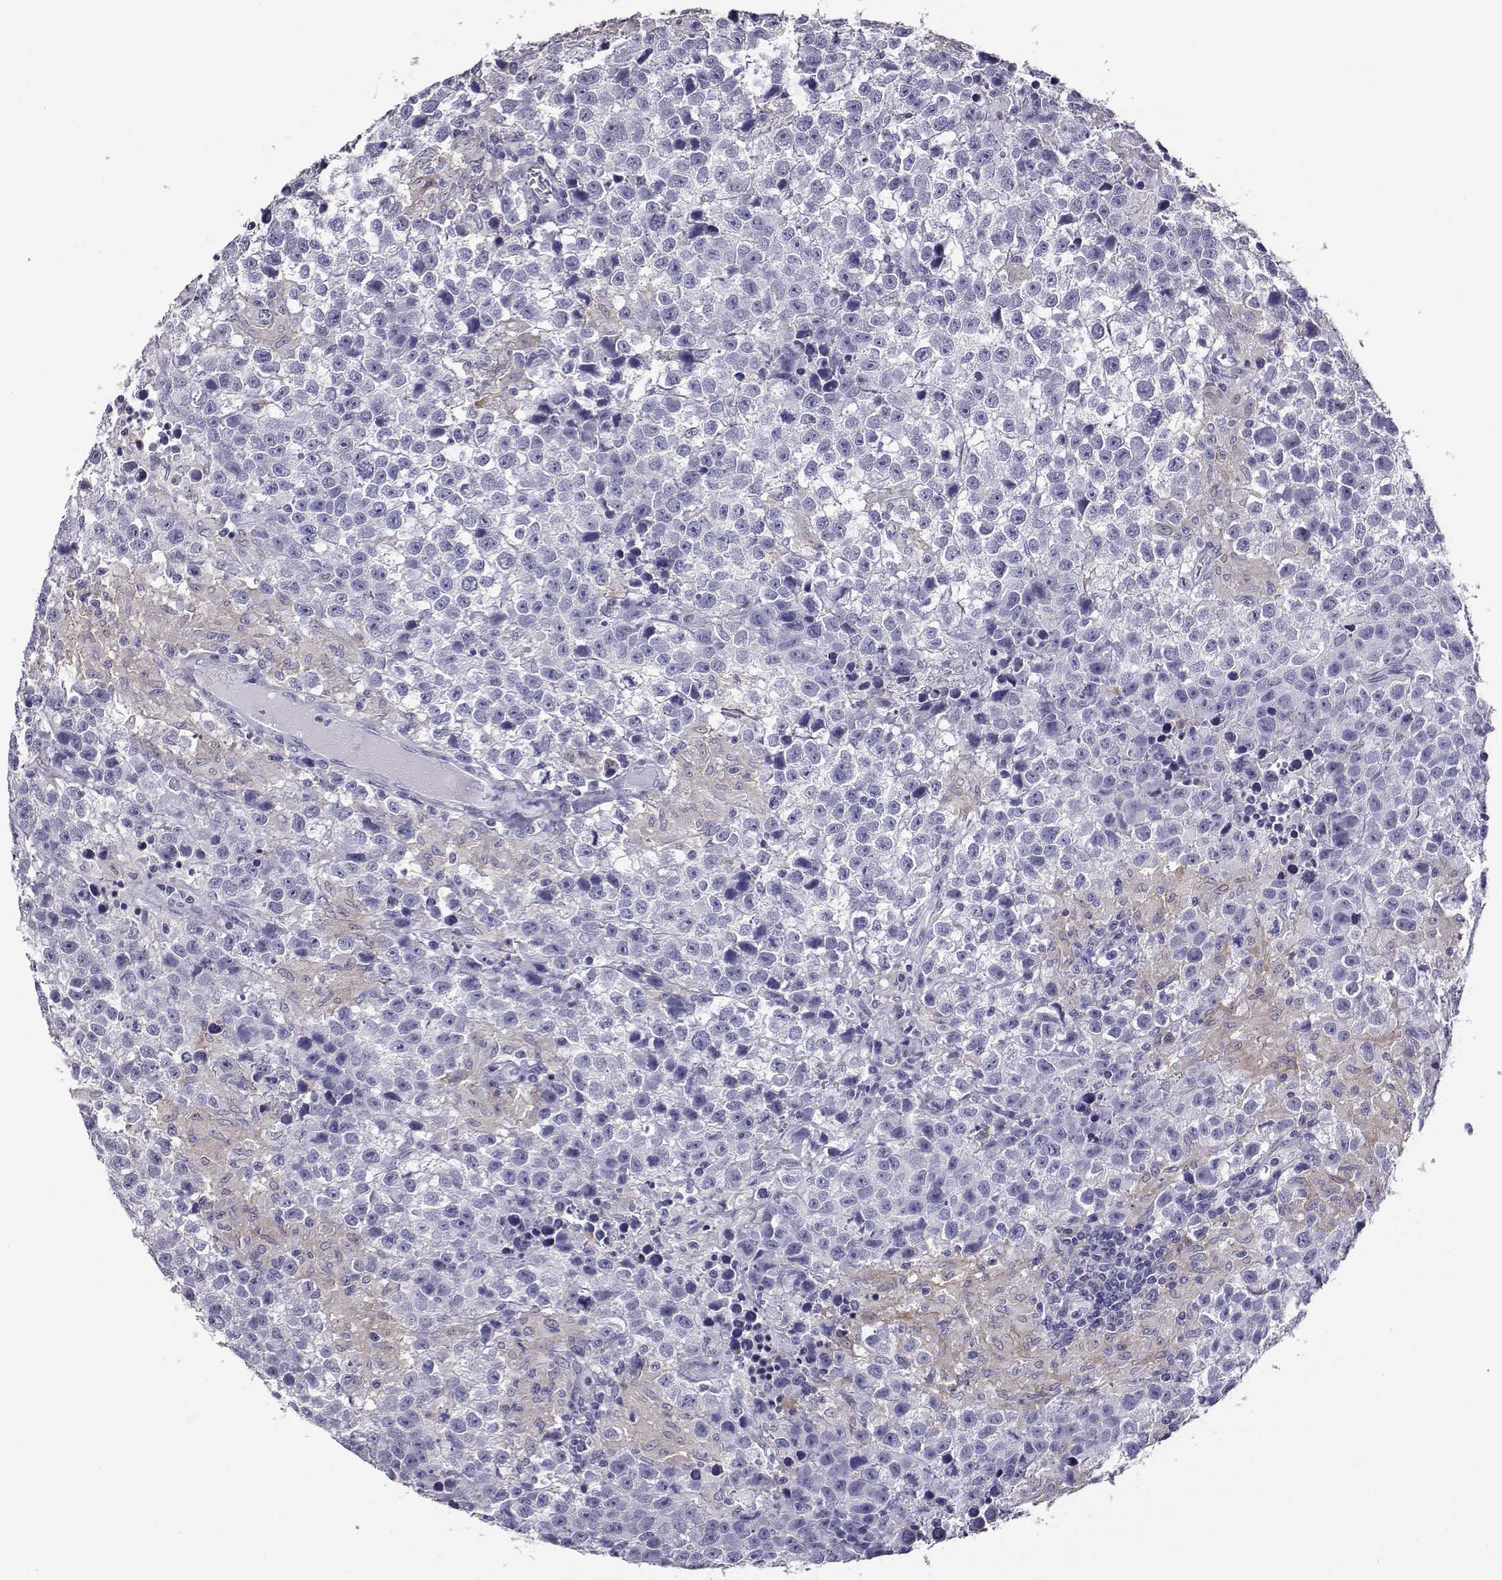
{"staining": {"intensity": "negative", "quantity": "none", "location": "none"}, "tissue": "testis cancer", "cell_type": "Tumor cells", "image_type": "cancer", "snomed": [{"axis": "morphology", "description": "Seminoma, NOS"}, {"axis": "topography", "description": "Testis"}], "caption": "IHC photomicrograph of neoplastic tissue: human testis cancer stained with DAB (3,3'-diaminobenzidine) displays no significant protein expression in tumor cells.", "gene": "AKR1B1", "patient": {"sex": "male", "age": 43}}